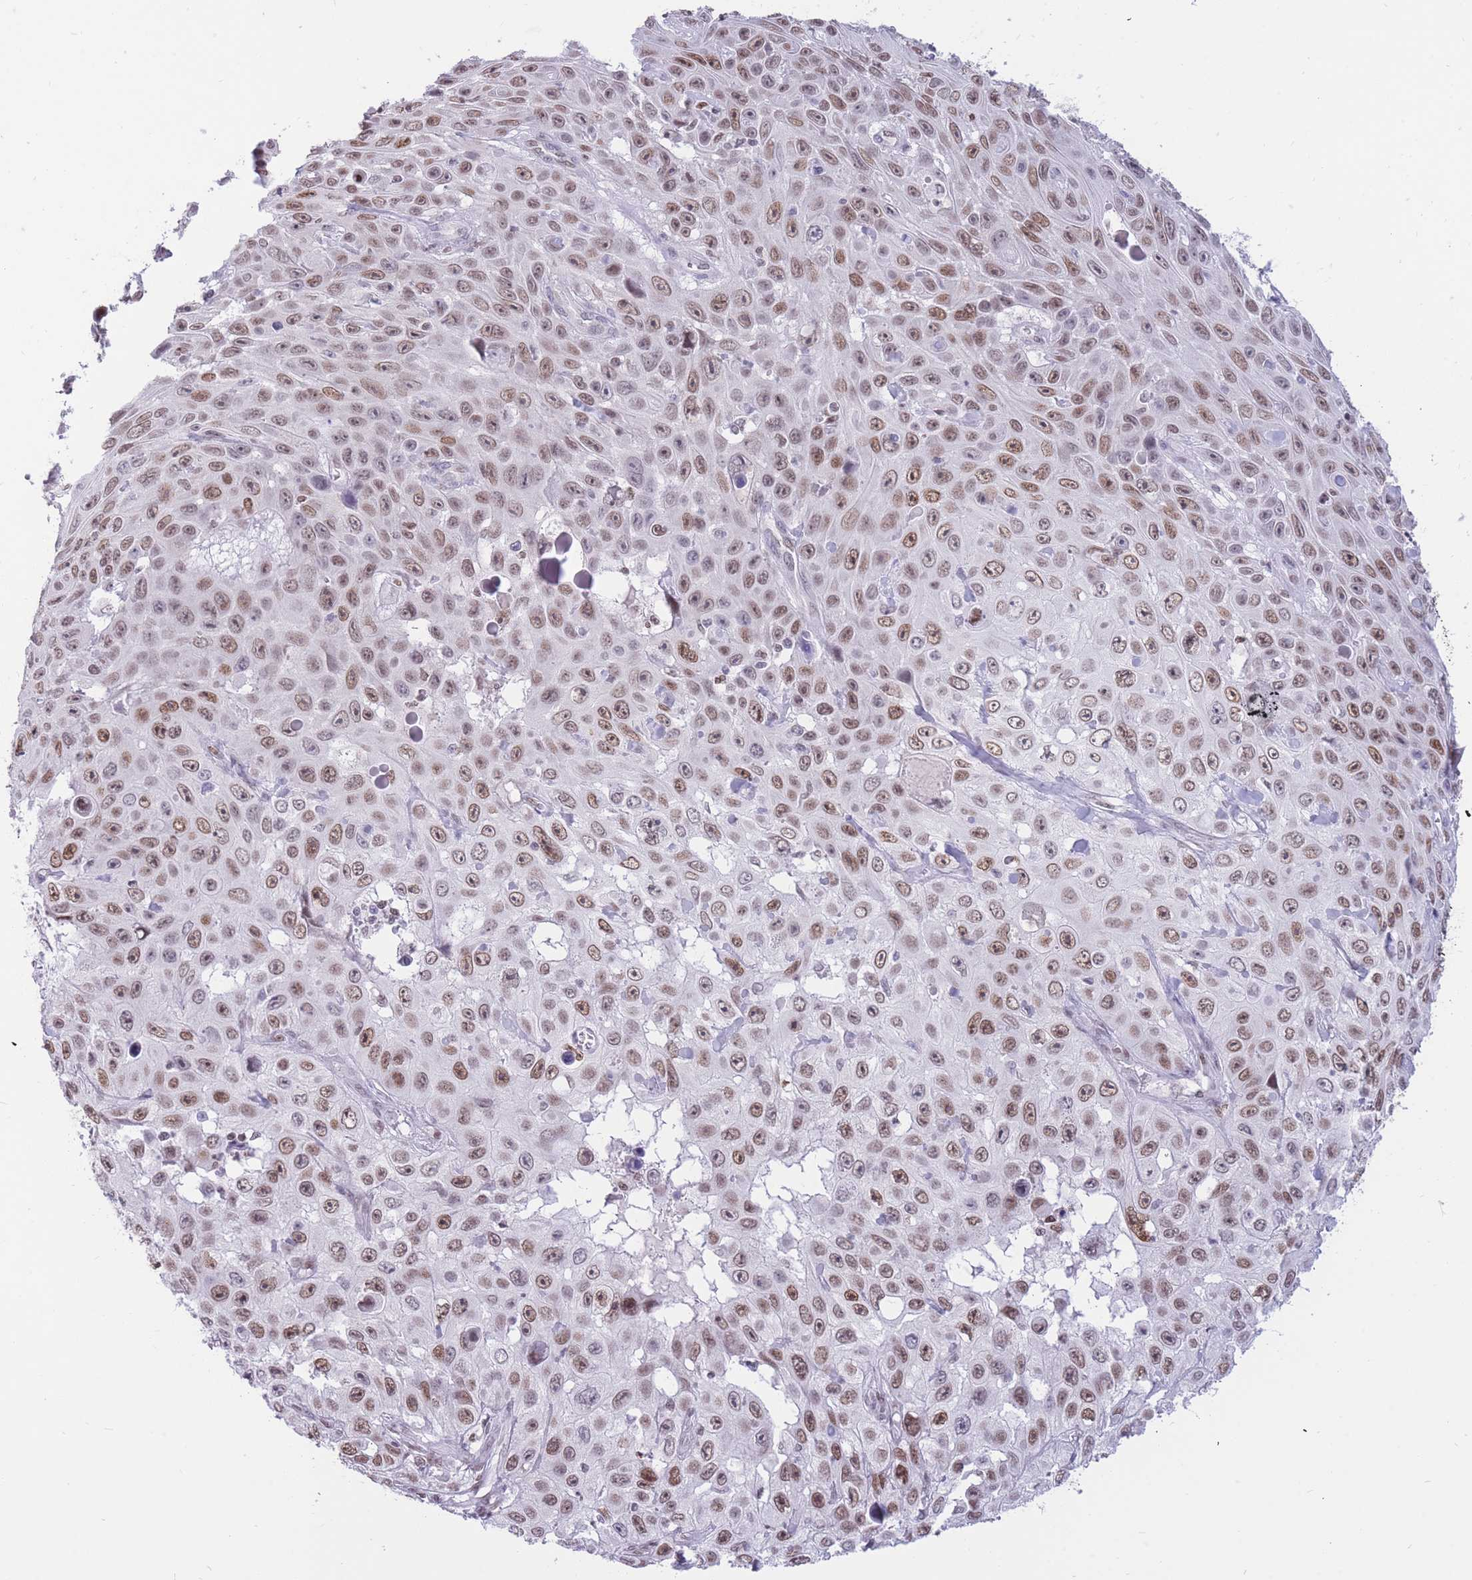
{"staining": {"intensity": "moderate", "quantity": ">75%", "location": "nuclear"}, "tissue": "skin cancer", "cell_type": "Tumor cells", "image_type": "cancer", "snomed": [{"axis": "morphology", "description": "Squamous cell carcinoma, NOS"}, {"axis": "topography", "description": "Skin"}], "caption": "This photomicrograph shows IHC staining of human skin cancer (squamous cell carcinoma), with medium moderate nuclear staining in approximately >75% of tumor cells.", "gene": "HMGN1", "patient": {"sex": "male", "age": 82}}